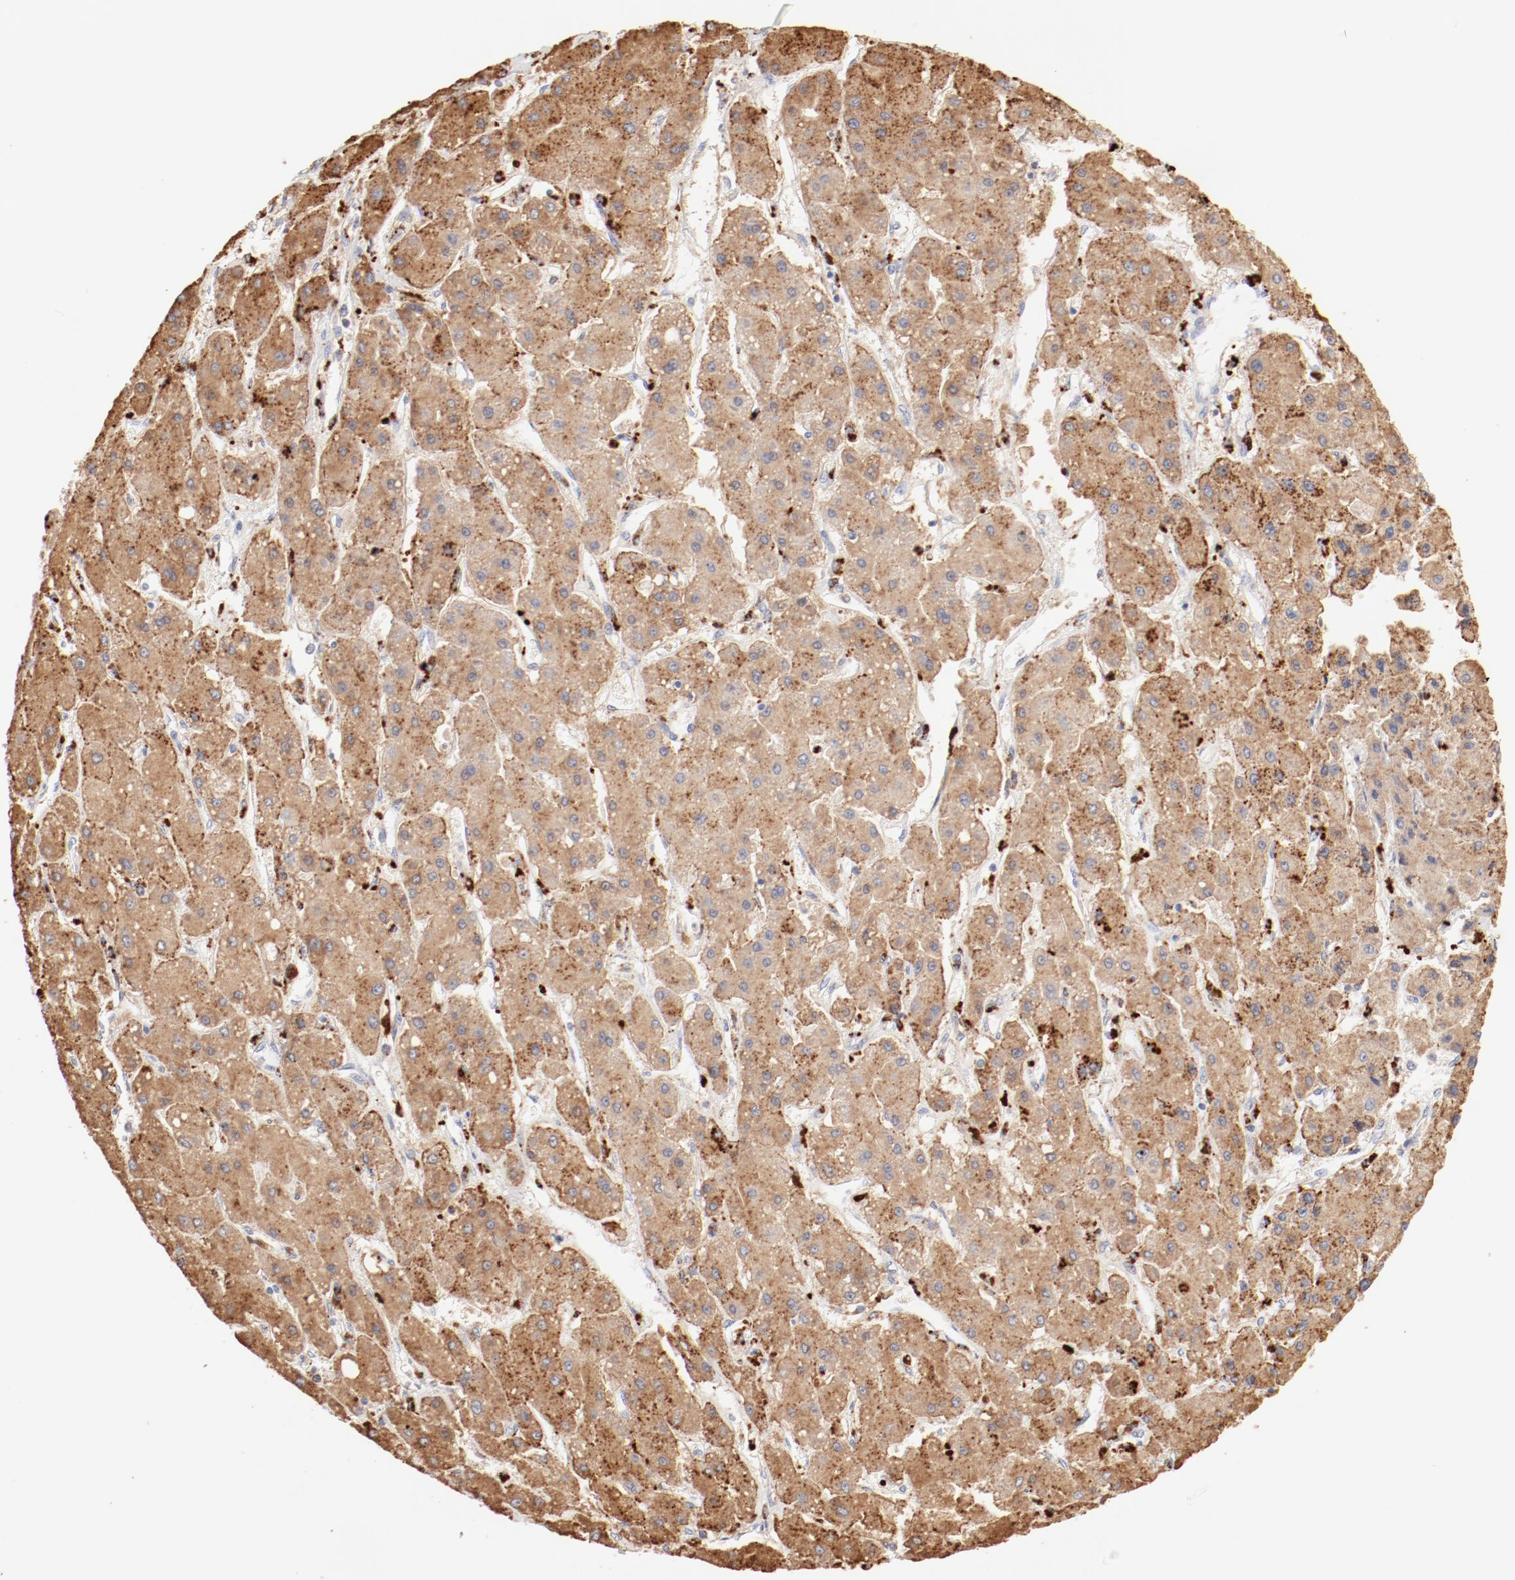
{"staining": {"intensity": "moderate", "quantity": ">75%", "location": "cytoplasmic/membranous"}, "tissue": "liver cancer", "cell_type": "Tumor cells", "image_type": "cancer", "snomed": [{"axis": "morphology", "description": "Carcinoma, Hepatocellular, NOS"}, {"axis": "topography", "description": "Liver"}], "caption": "Protein staining of liver cancer (hepatocellular carcinoma) tissue displays moderate cytoplasmic/membranous positivity in approximately >75% of tumor cells.", "gene": "CTSH", "patient": {"sex": "female", "age": 52}}